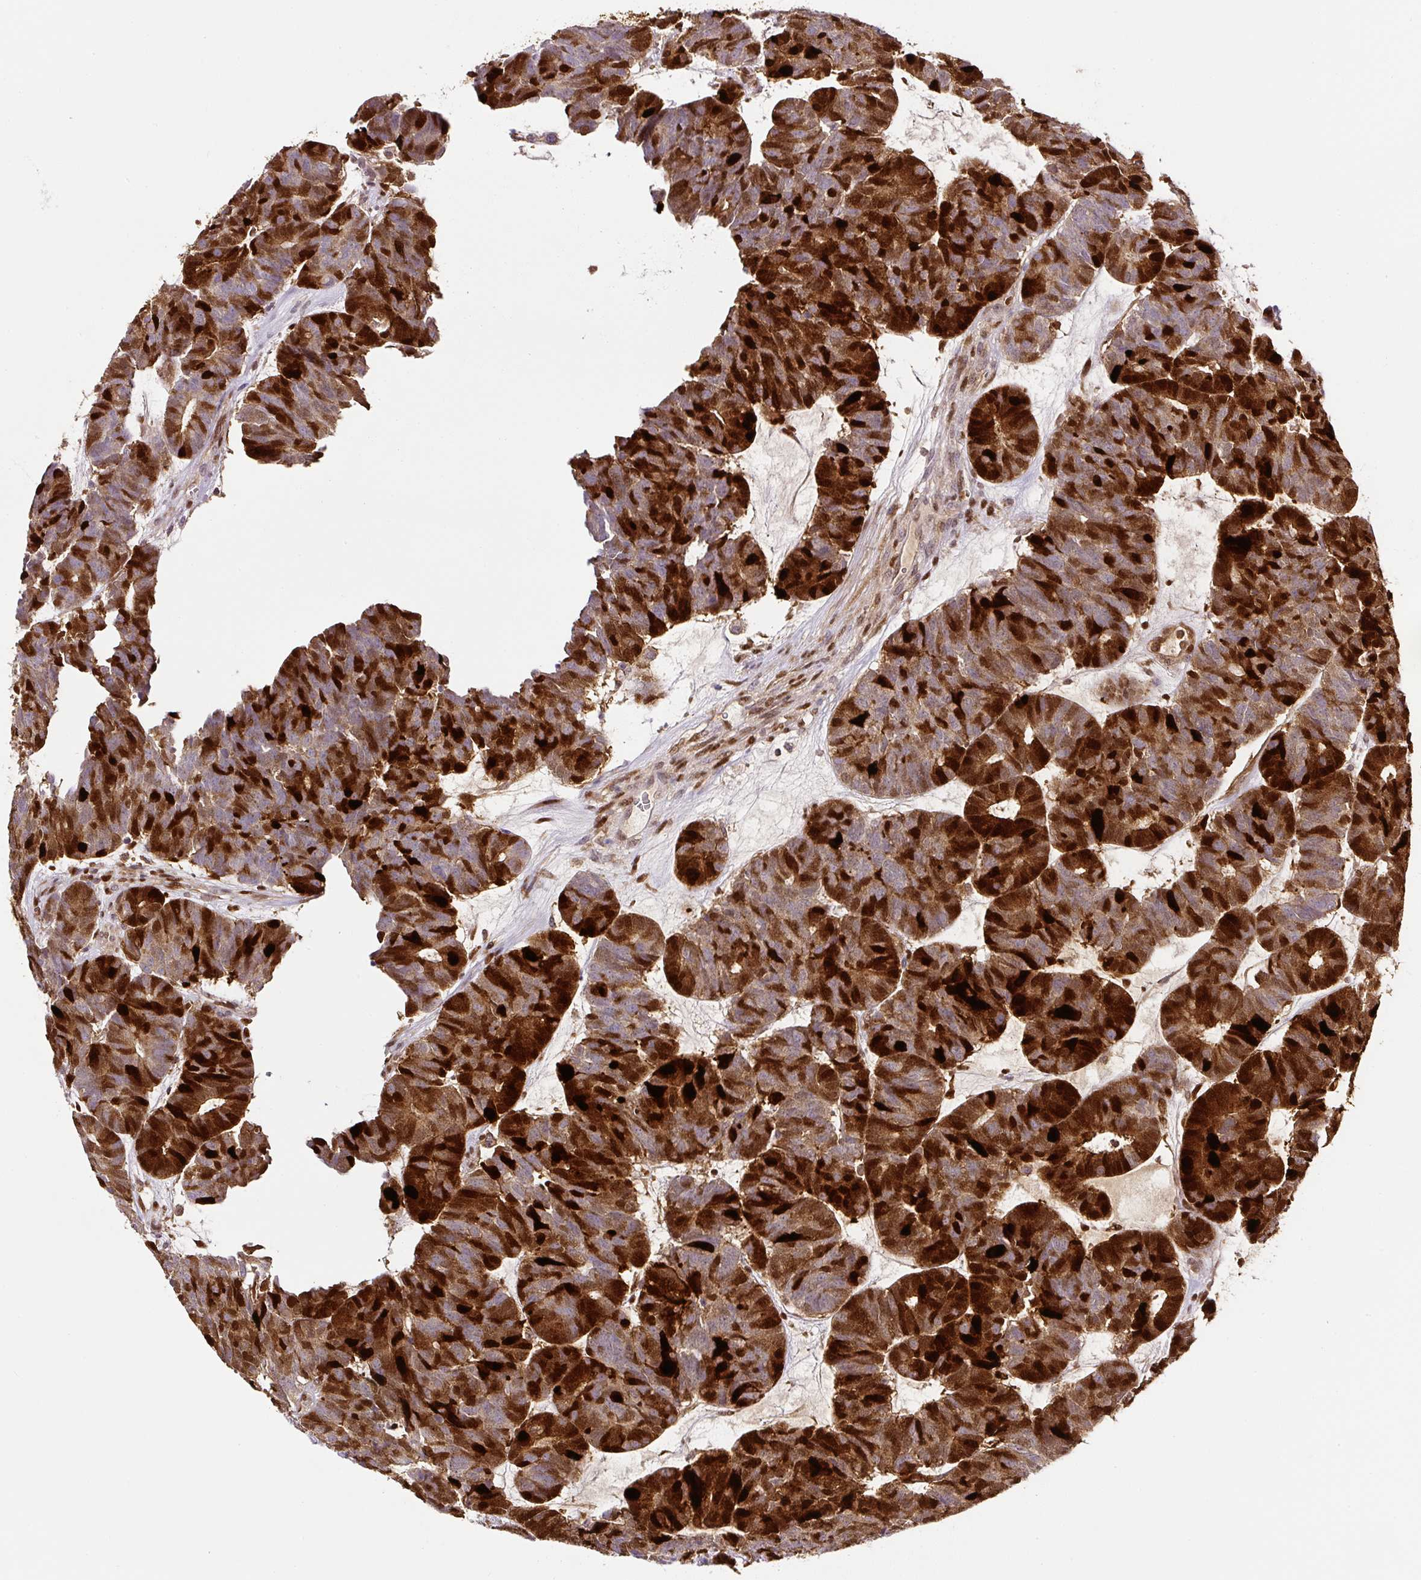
{"staining": {"intensity": "moderate", "quantity": "25%-75%", "location": "cytoplasmic/membranous,nuclear"}, "tissue": "head and neck cancer", "cell_type": "Tumor cells", "image_type": "cancer", "snomed": [{"axis": "morphology", "description": "Adenocarcinoma, NOS"}, {"axis": "topography", "description": "Head-Neck"}], "caption": "DAB (3,3'-diaminobenzidine) immunohistochemical staining of human head and neck cancer exhibits moderate cytoplasmic/membranous and nuclear protein staining in about 25%-75% of tumor cells.", "gene": "ANXA1", "patient": {"sex": "female", "age": 81}}